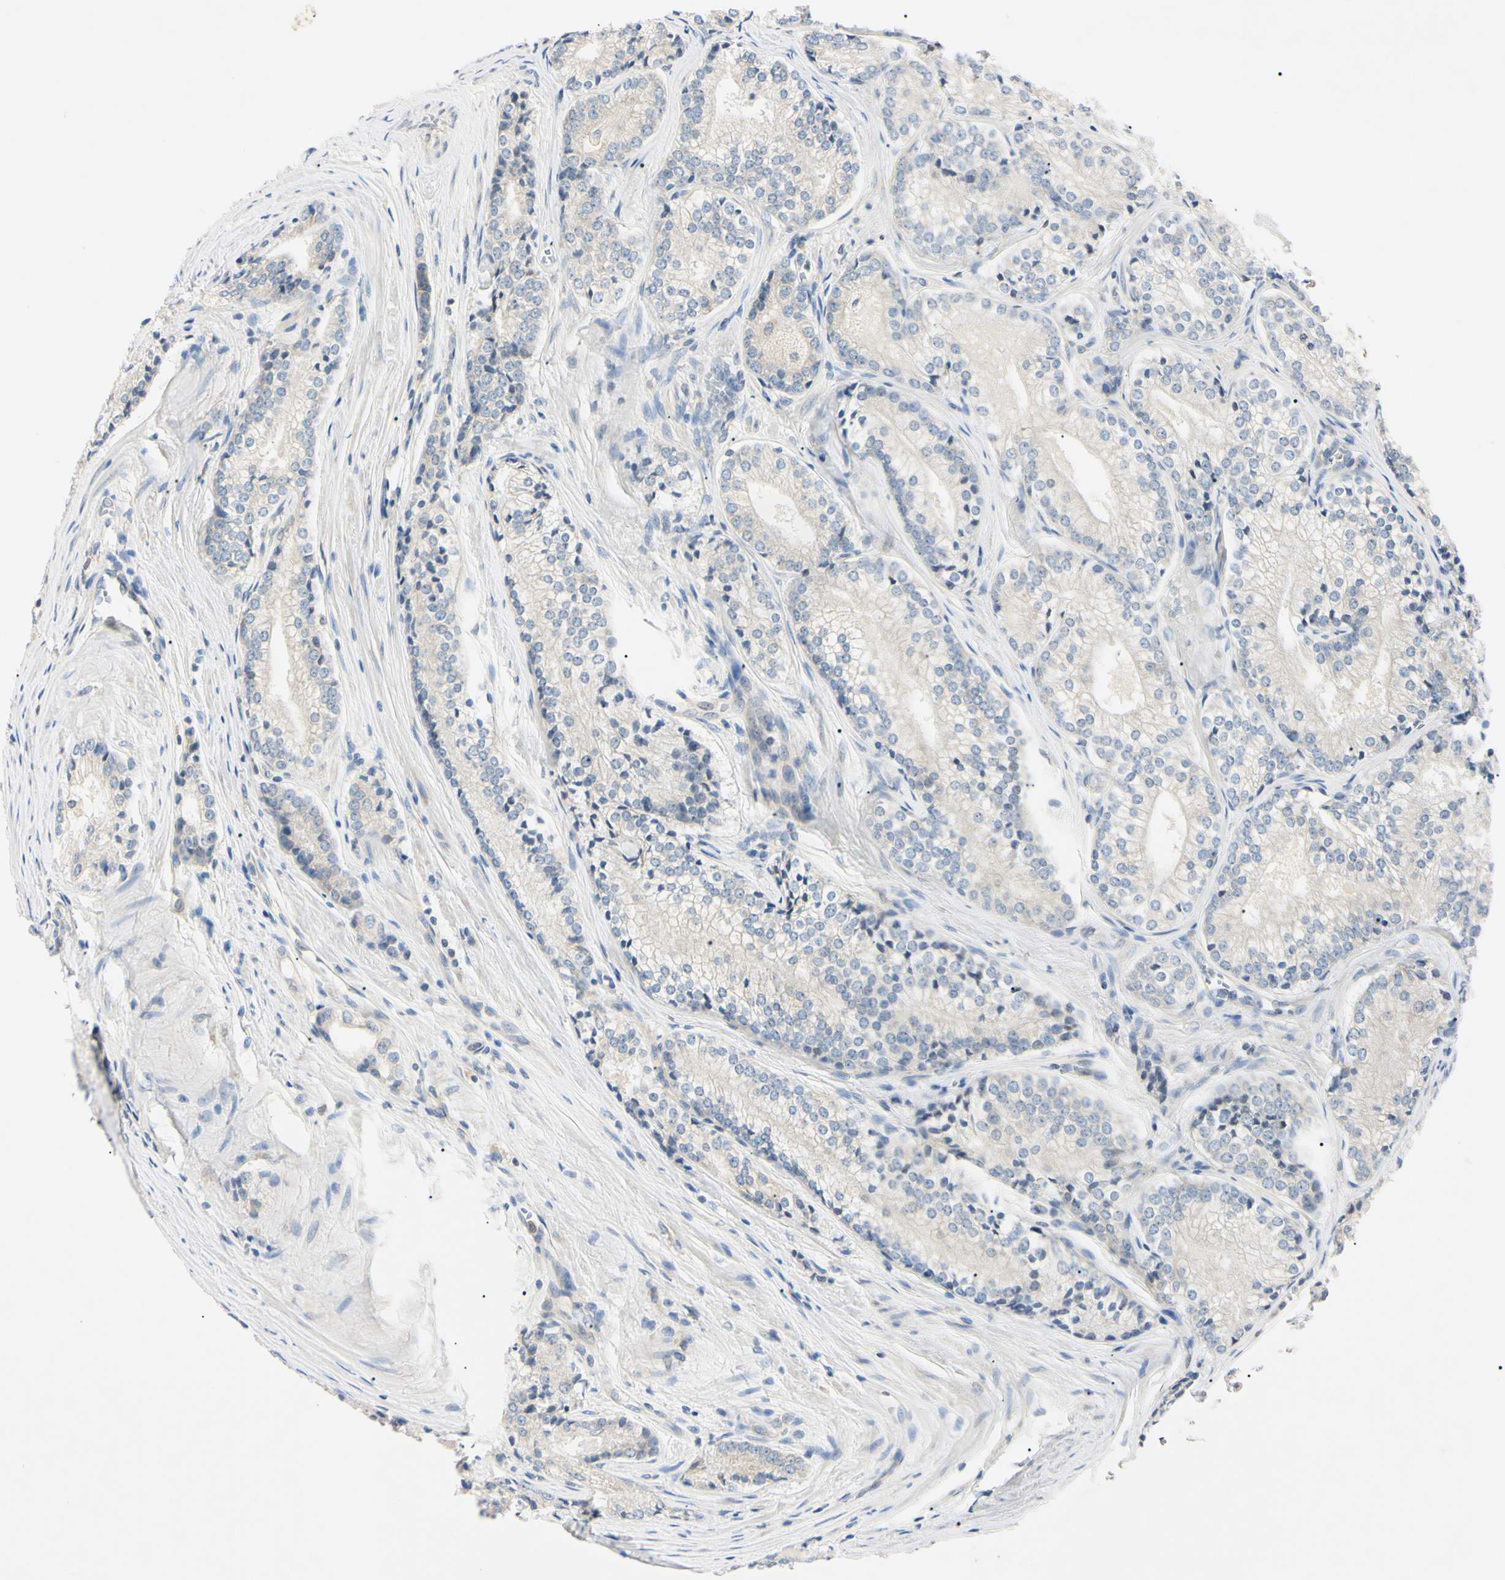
{"staining": {"intensity": "negative", "quantity": "none", "location": "none"}, "tissue": "prostate cancer", "cell_type": "Tumor cells", "image_type": "cancer", "snomed": [{"axis": "morphology", "description": "Adenocarcinoma, Low grade"}, {"axis": "topography", "description": "Prostate"}], "caption": "Human low-grade adenocarcinoma (prostate) stained for a protein using immunohistochemistry (IHC) reveals no positivity in tumor cells.", "gene": "DNAJB12", "patient": {"sex": "male", "age": 60}}